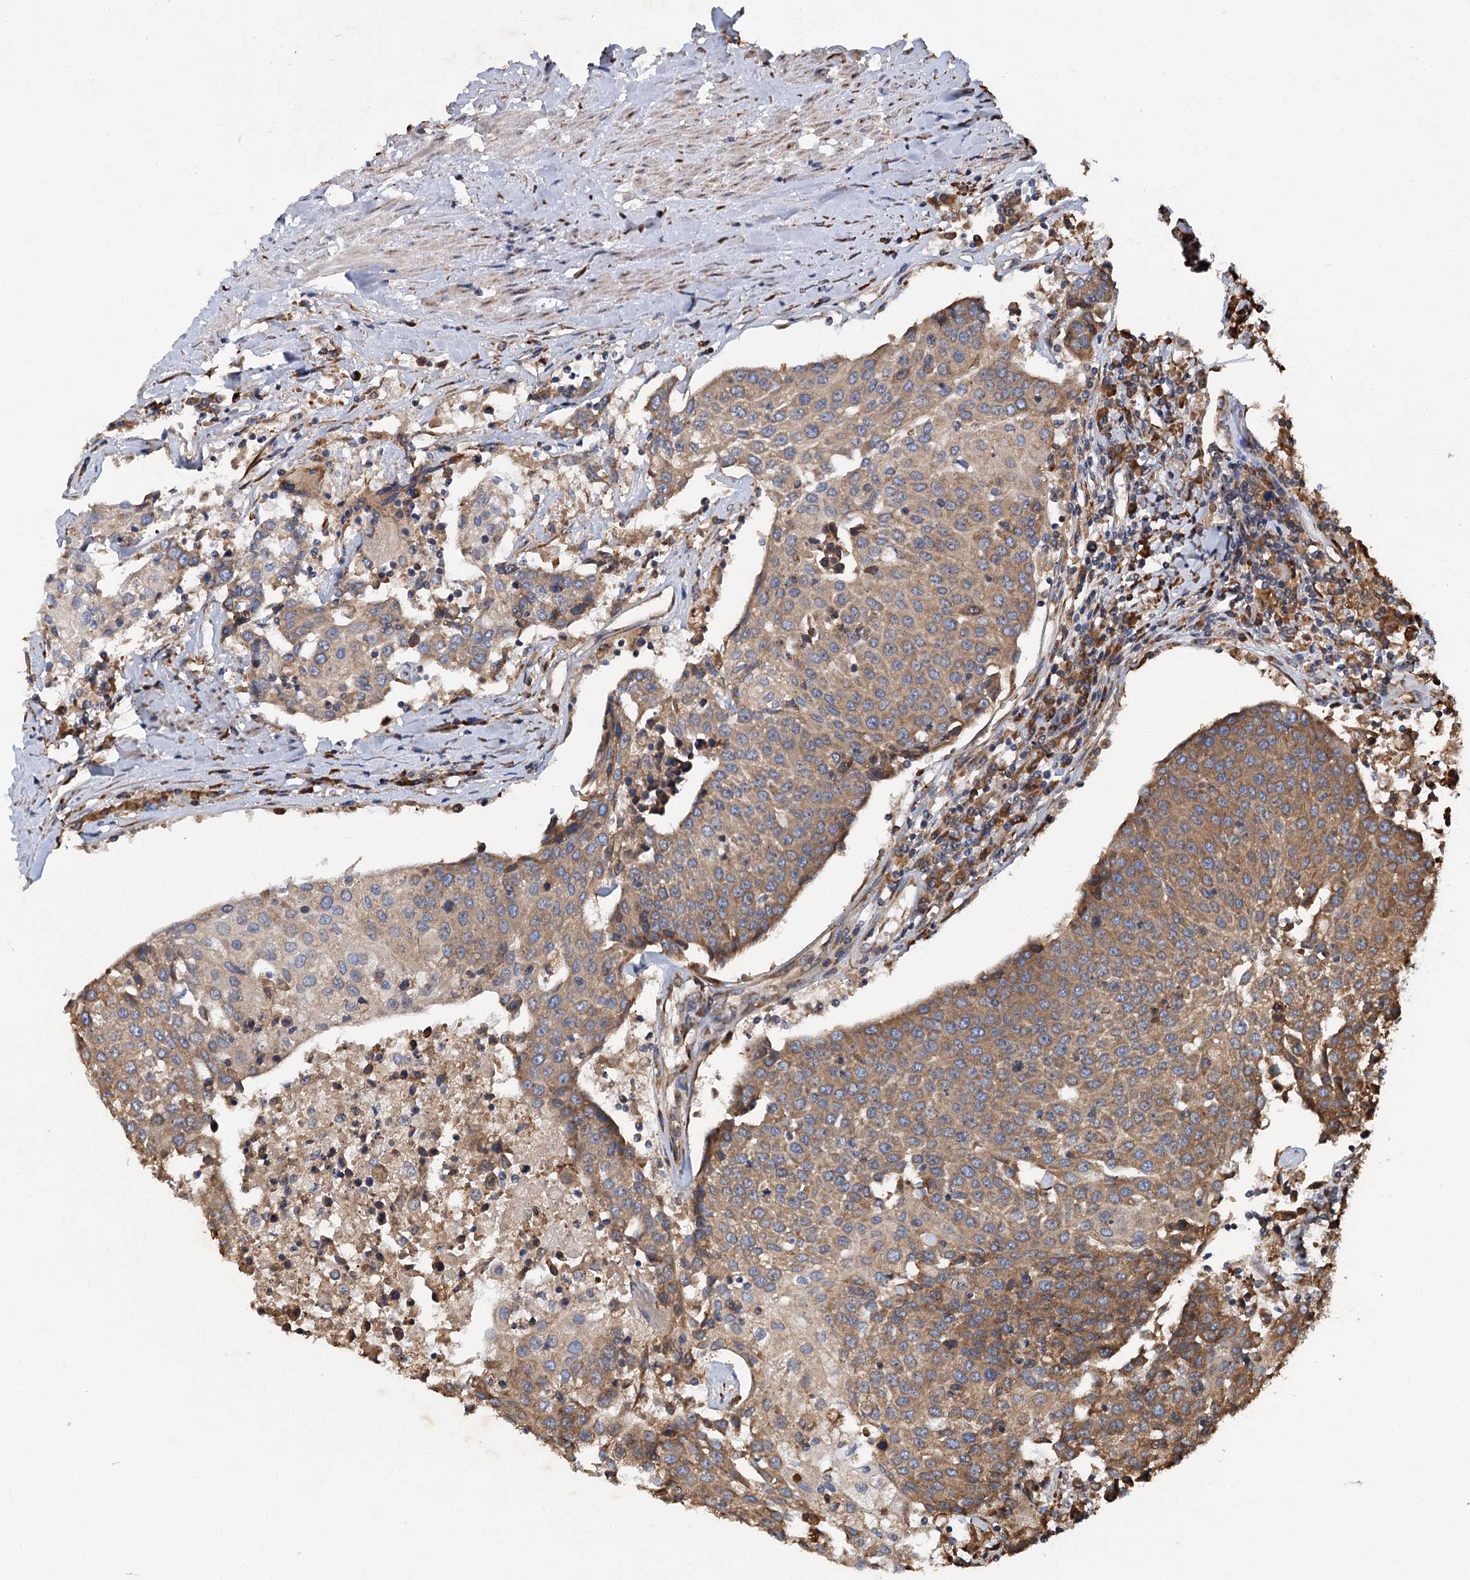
{"staining": {"intensity": "moderate", "quantity": ">75%", "location": "cytoplasmic/membranous"}, "tissue": "urothelial cancer", "cell_type": "Tumor cells", "image_type": "cancer", "snomed": [{"axis": "morphology", "description": "Urothelial carcinoma, High grade"}, {"axis": "topography", "description": "Urinary bladder"}], "caption": "Brown immunohistochemical staining in human high-grade urothelial carcinoma demonstrates moderate cytoplasmic/membranous expression in approximately >75% of tumor cells. (DAB IHC with brightfield microscopy, high magnification).", "gene": "LINS1", "patient": {"sex": "female", "age": 85}}